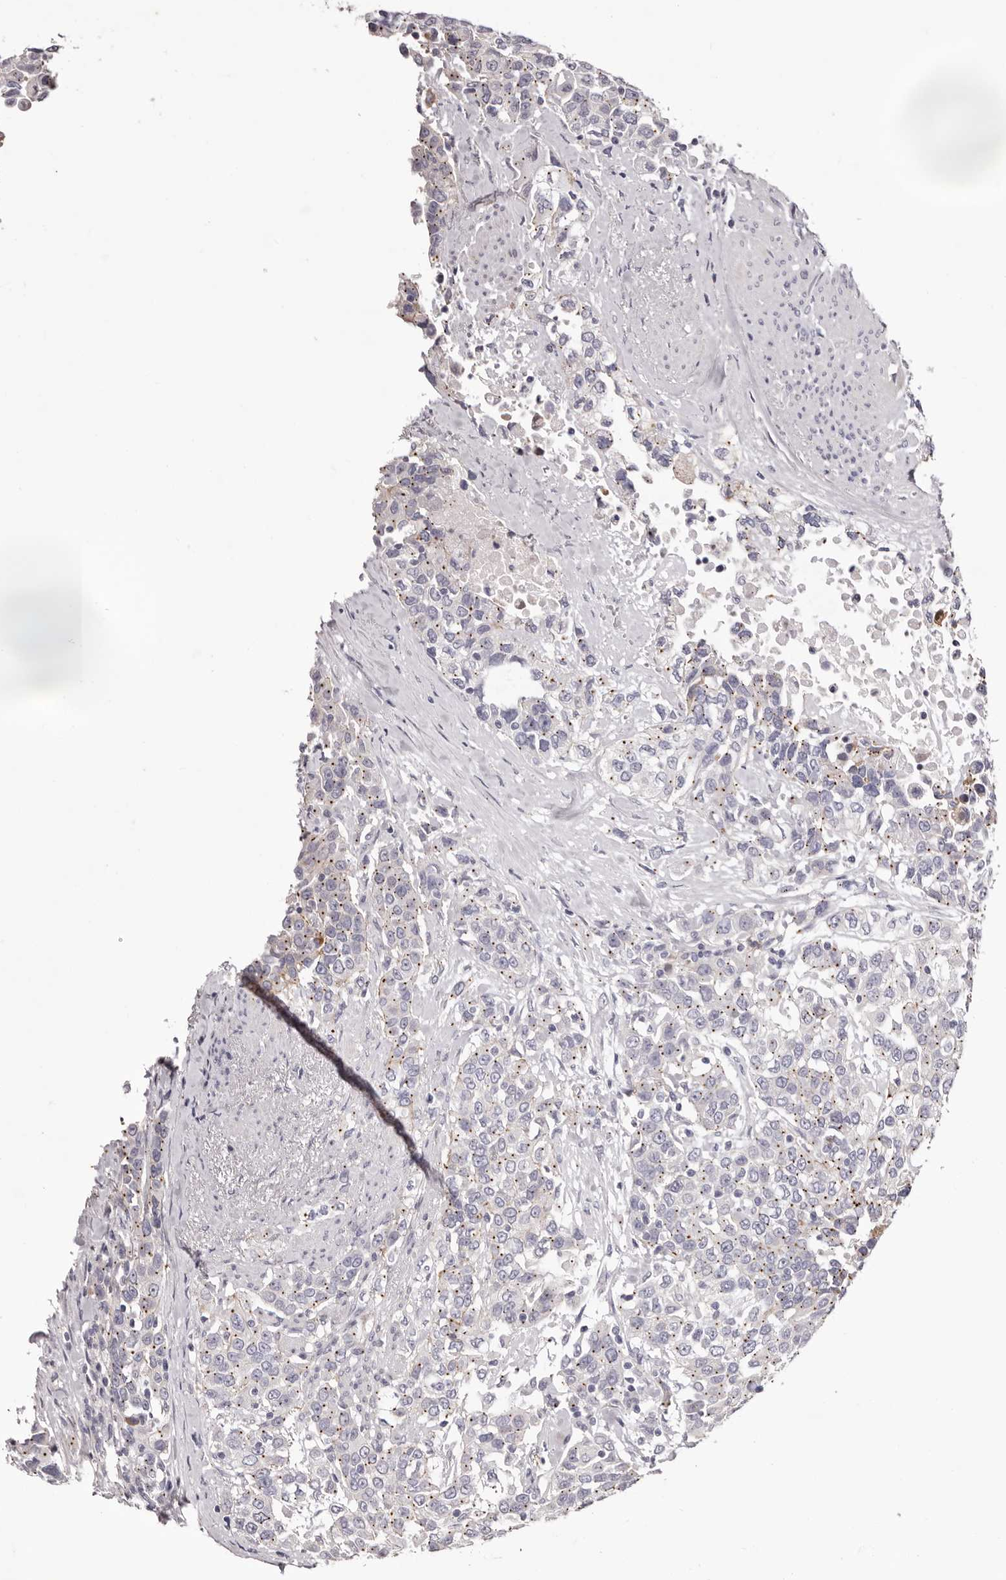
{"staining": {"intensity": "moderate", "quantity": "<25%", "location": "cytoplasmic/membranous"}, "tissue": "urothelial cancer", "cell_type": "Tumor cells", "image_type": "cancer", "snomed": [{"axis": "morphology", "description": "Urothelial carcinoma, High grade"}, {"axis": "topography", "description": "Urinary bladder"}], "caption": "Moderate cytoplasmic/membranous protein positivity is present in about <25% of tumor cells in urothelial carcinoma (high-grade). (Stains: DAB in brown, nuclei in blue, Microscopy: brightfield microscopy at high magnification).", "gene": "PEG10", "patient": {"sex": "female", "age": 80}}